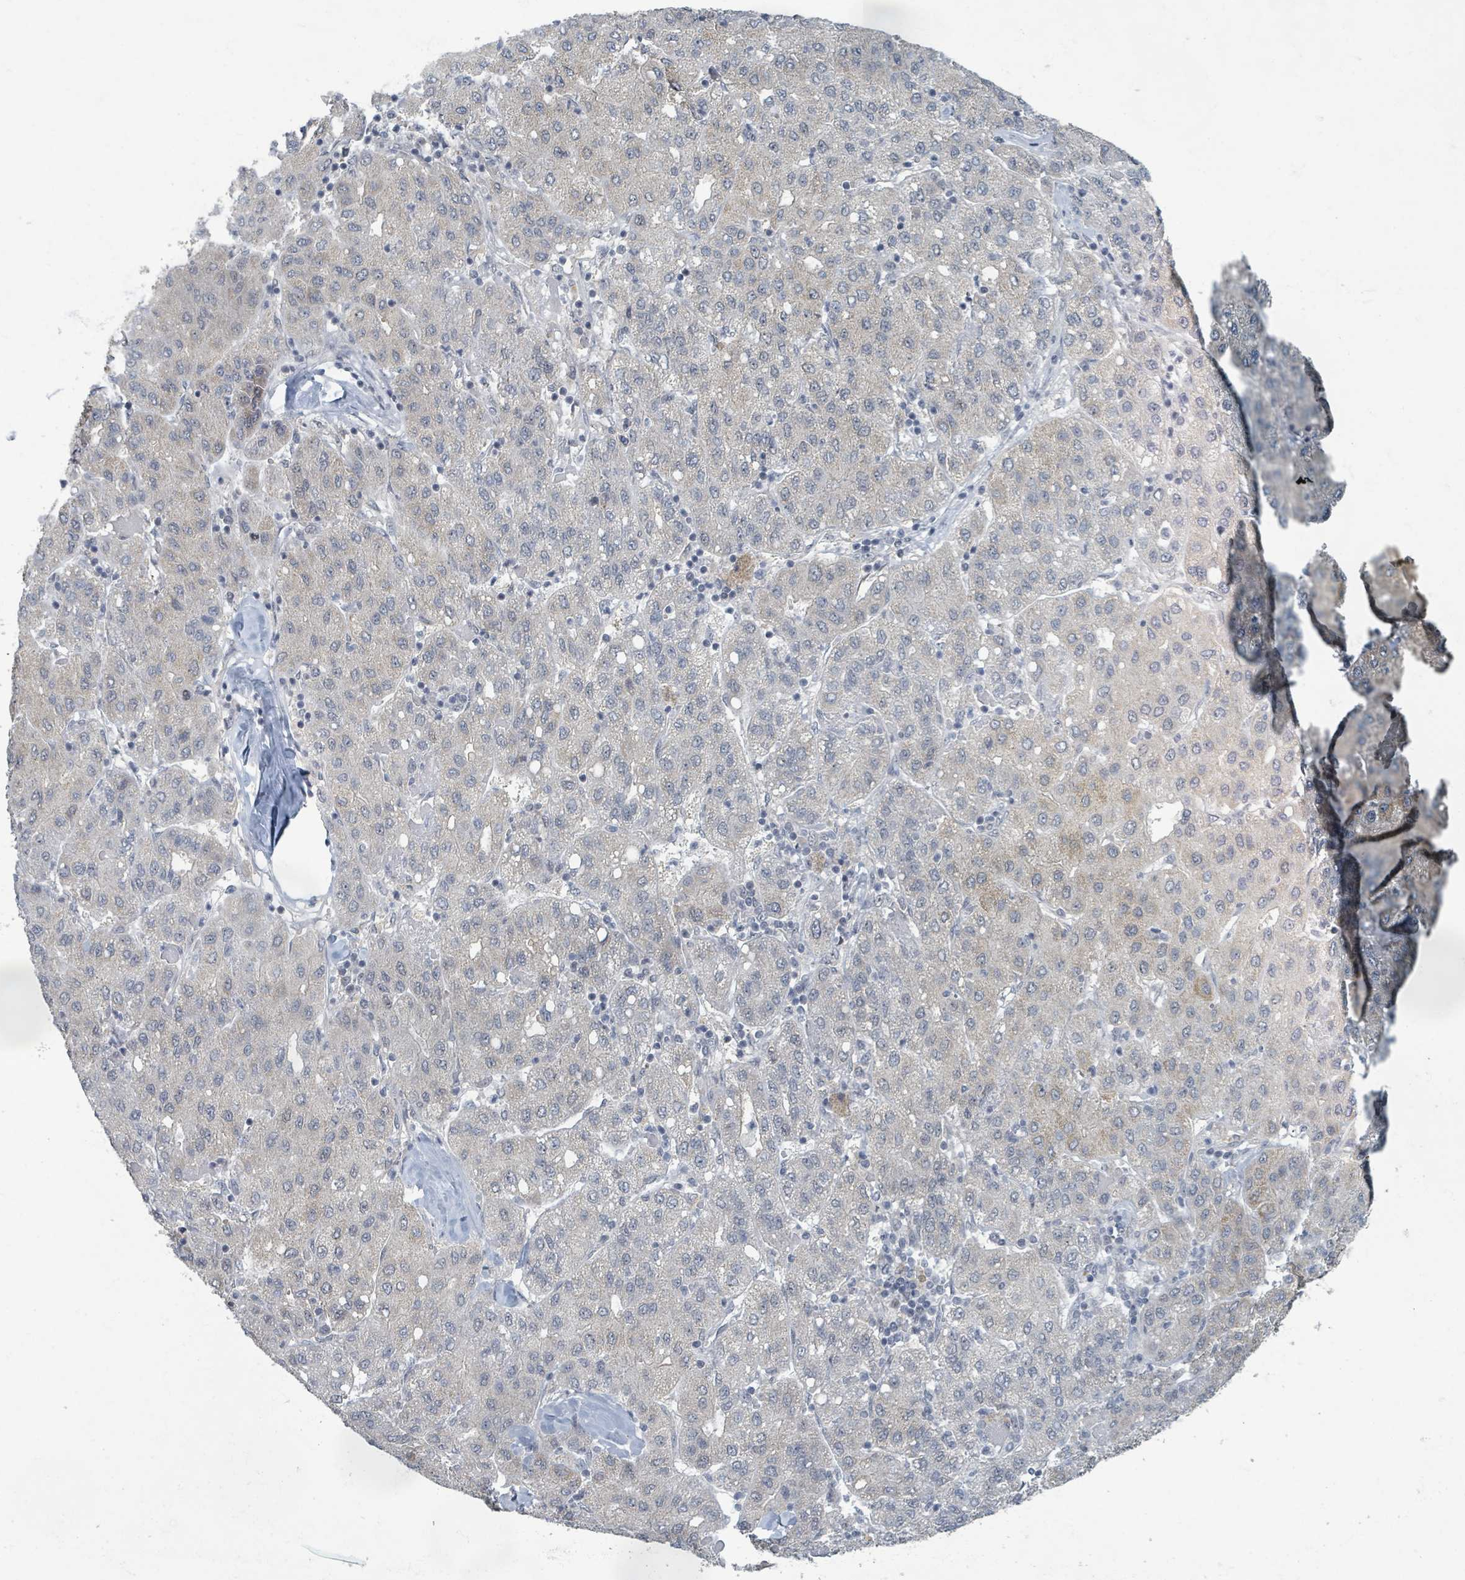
{"staining": {"intensity": "moderate", "quantity": "<25%", "location": "cytoplasmic/membranous"}, "tissue": "liver cancer", "cell_type": "Tumor cells", "image_type": "cancer", "snomed": [{"axis": "morphology", "description": "Carcinoma, Hepatocellular, NOS"}, {"axis": "topography", "description": "Liver"}], "caption": "Liver cancer stained for a protein (brown) reveals moderate cytoplasmic/membranous positive positivity in about <25% of tumor cells.", "gene": "INTS15", "patient": {"sex": "male", "age": 65}}